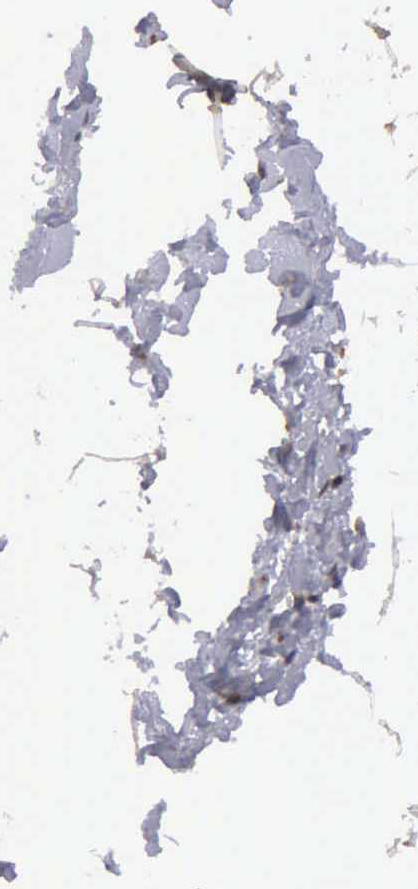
{"staining": {"intensity": "weak", "quantity": "<25%", "location": "cytoplasmic/membranous"}, "tissue": "adipose tissue", "cell_type": "Adipocytes", "image_type": "normal", "snomed": [{"axis": "morphology", "description": "Normal tissue, NOS"}, {"axis": "topography", "description": "Breast"}], "caption": "Immunohistochemistry (IHC) histopathology image of unremarkable adipose tissue: adipose tissue stained with DAB shows no significant protein positivity in adipocytes. (DAB (3,3'-diaminobenzidine) immunohistochemistry with hematoxylin counter stain).", "gene": "G6PD", "patient": {"sex": "female", "age": 45}}